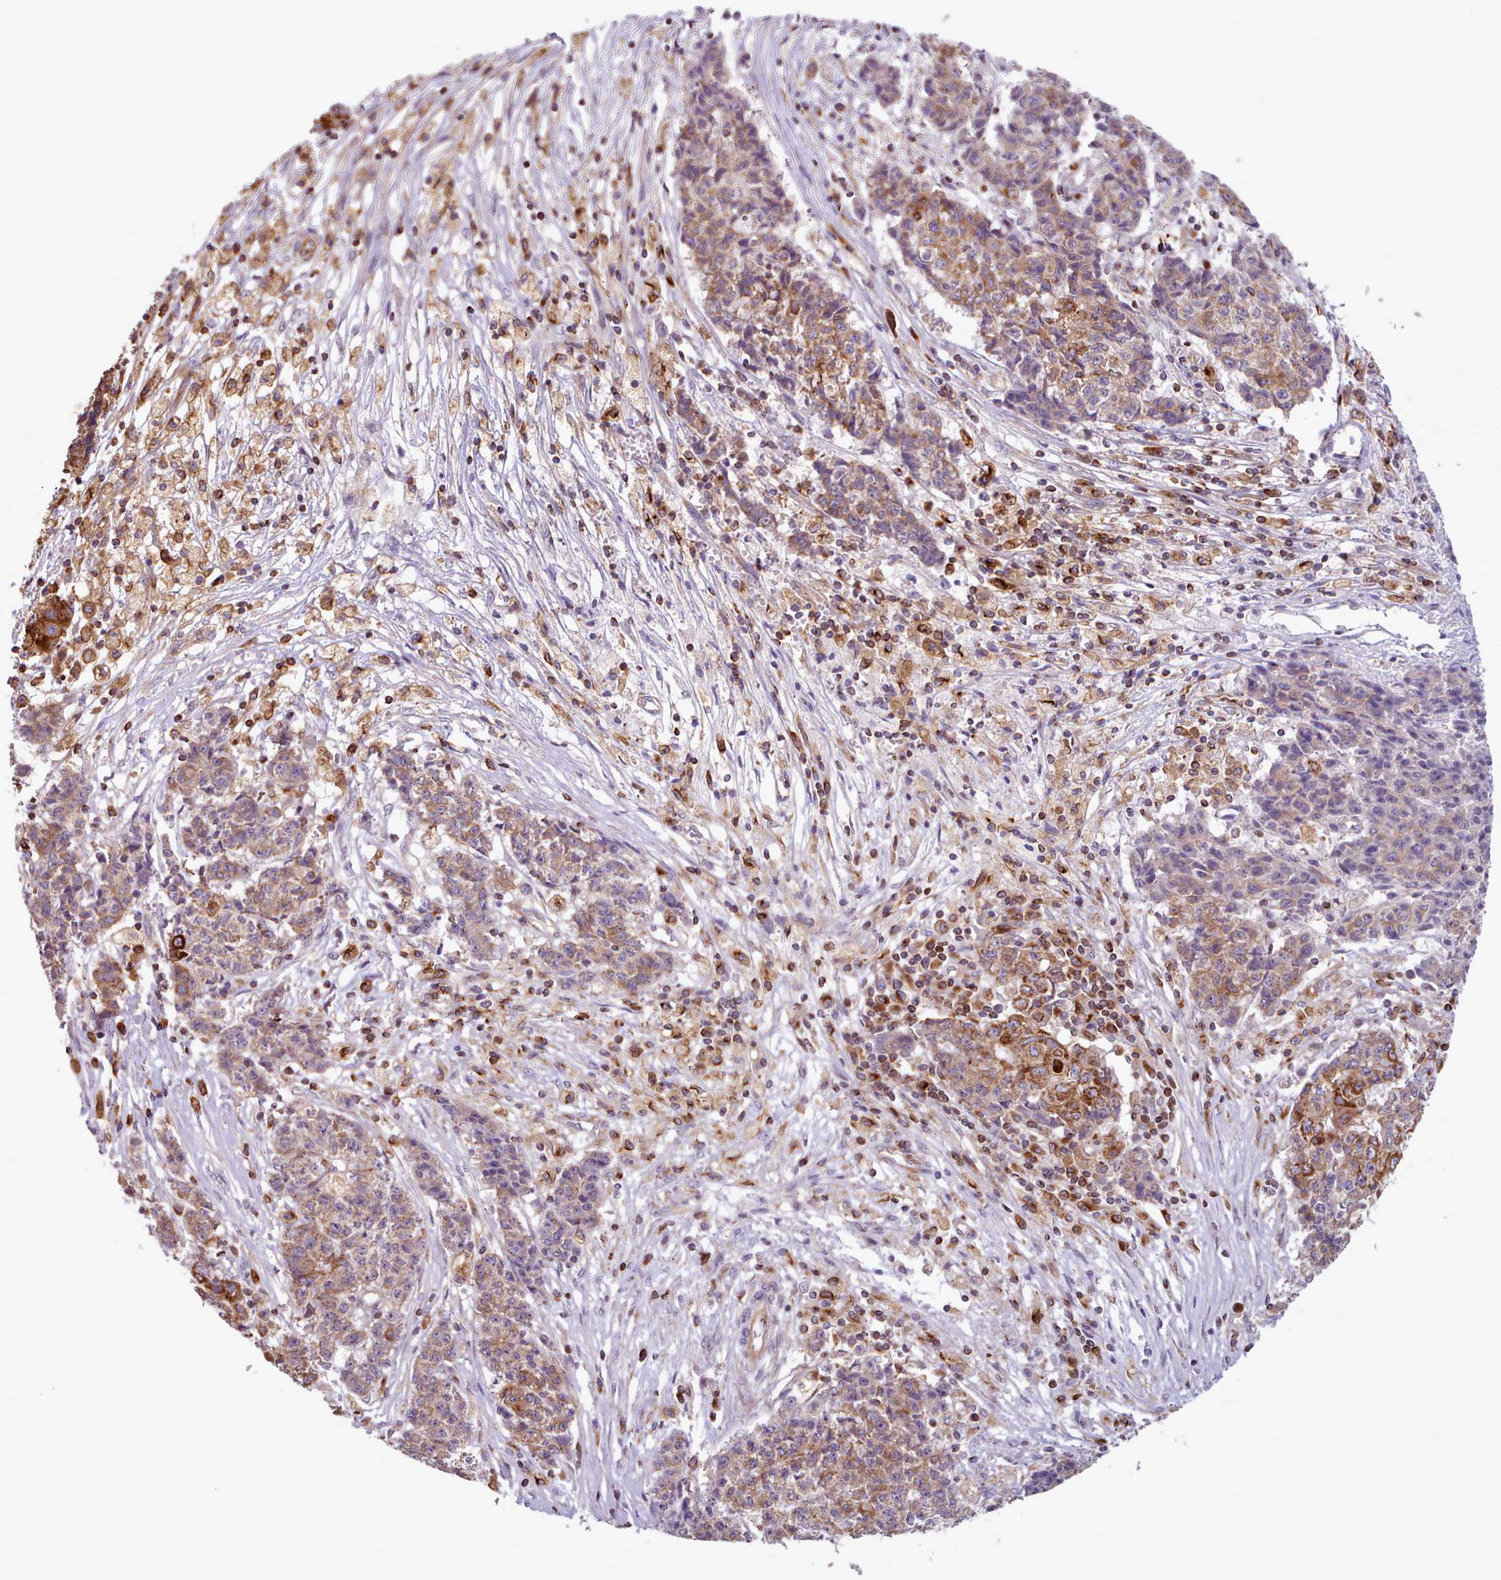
{"staining": {"intensity": "strong", "quantity": "25%-75%", "location": "cytoplasmic/membranous"}, "tissue": "ovarian cancer", "cell_type": "Tumor cells", "image_type": "cancer", "snomed": [{"axis": "morphology", "description": "Carcinoma, endometroid"}, {"axis": "topography", "description": "Ovary"}], "caption": "Brown immunohistochemical staining in ovarian cancer demonstrates strong cytoplasmic/membranous staining in about 25%-75% of tumor cells. The protein of interest is shown in brown color, while the nuclei are stained blue.", "gene": "CRYBG1", "patient": {"sex": "female", "age": 42}}